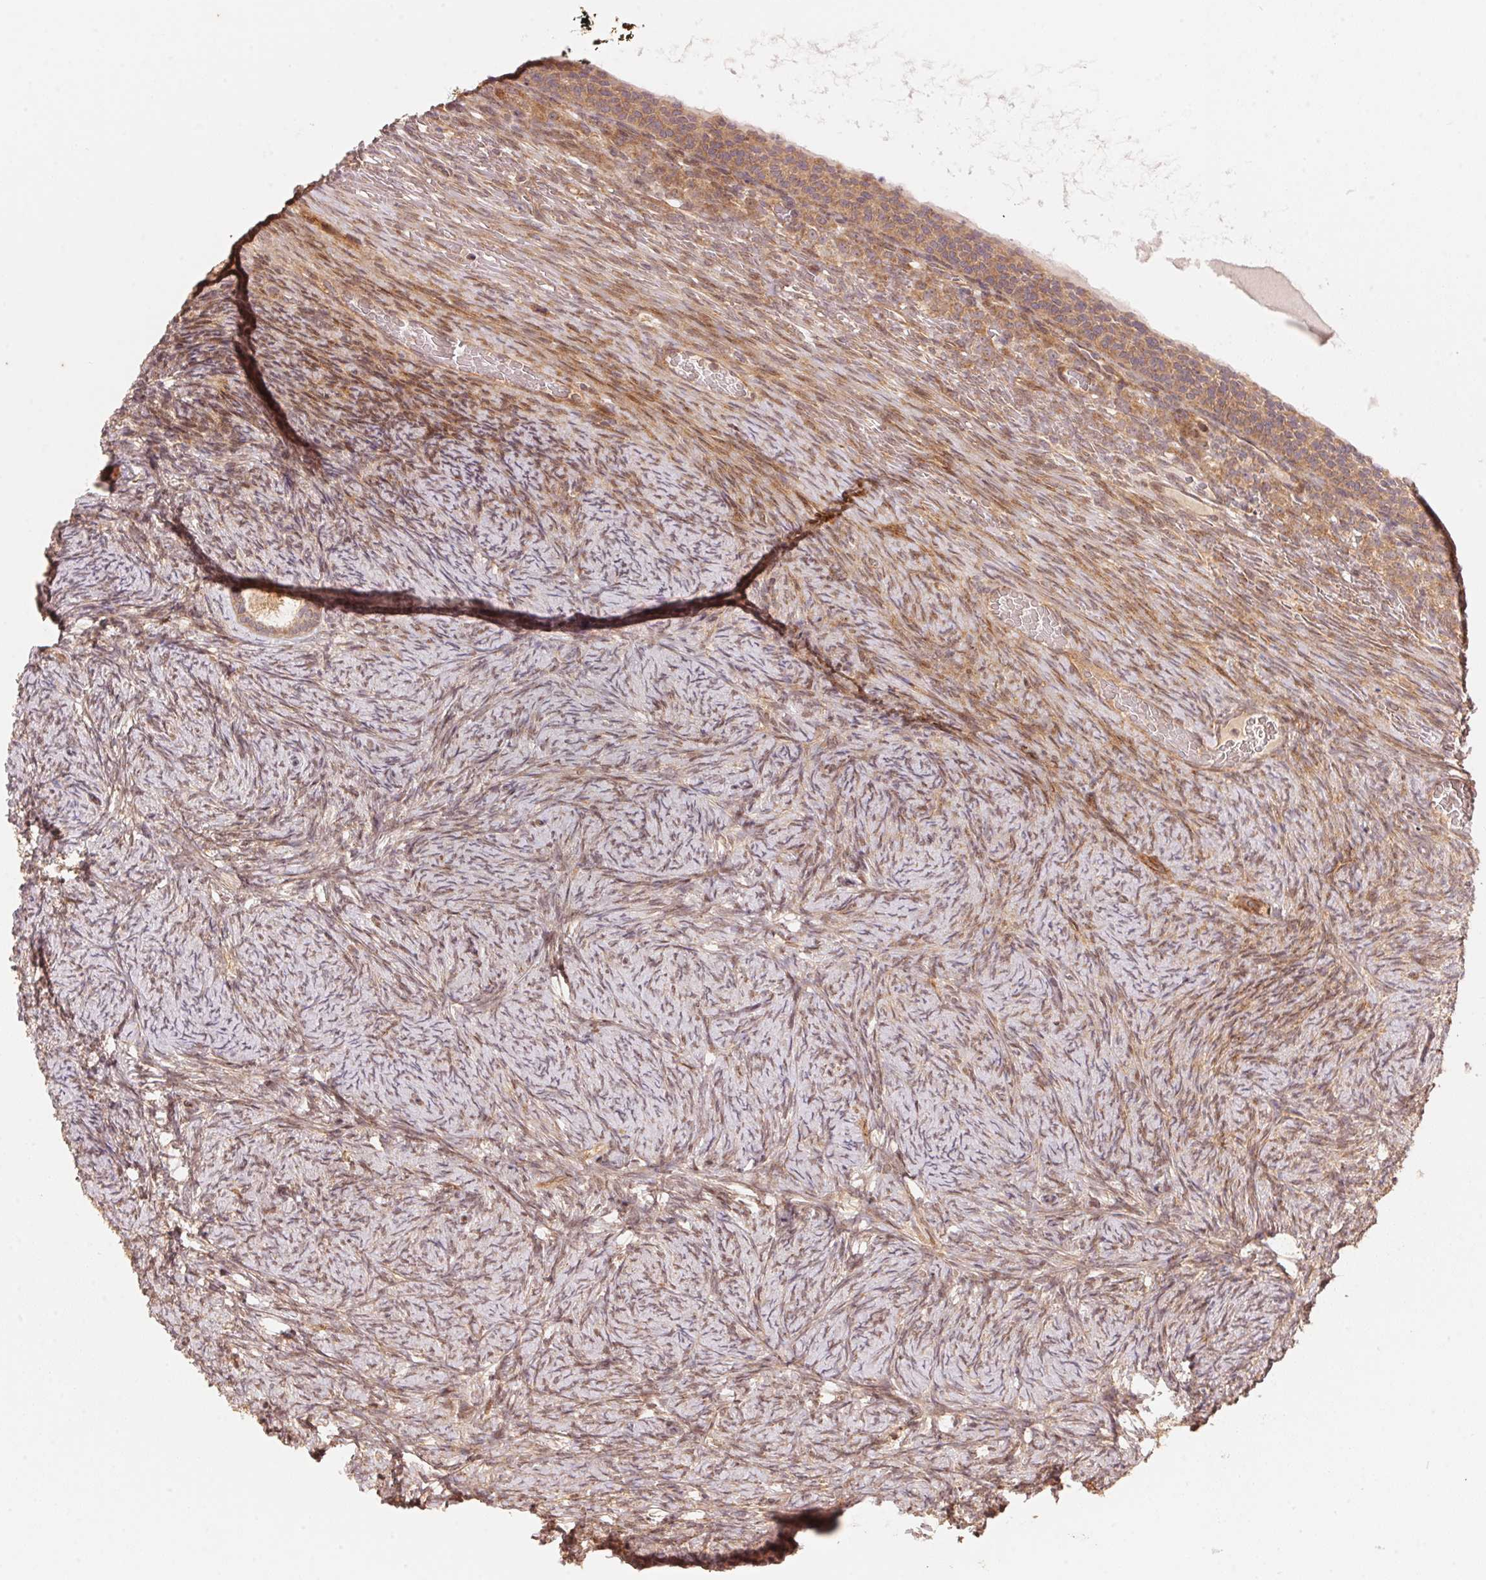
{"staining": {"intensity": "moderate", "quantity": ">75%", "location": "cytoplasmic/membranous"}, "tissue": "ovary", "cell_type": "Follicle cells", "image_type": "normal", "snomed": [{"axis": "morphology", "description": "Normal tissue, NOS"}, {"axis": "topography", "description": "Ovary"}], "caption": "A brown stain highlights moderate cytoplasmic/membranous staining of a protein in follicle cells of benign human ovary. (DAB IHC, brown staining for protein, blue staining for nuclei).", "gene": "TNIP2", "patient": {"sex": "female", "age": 34}}